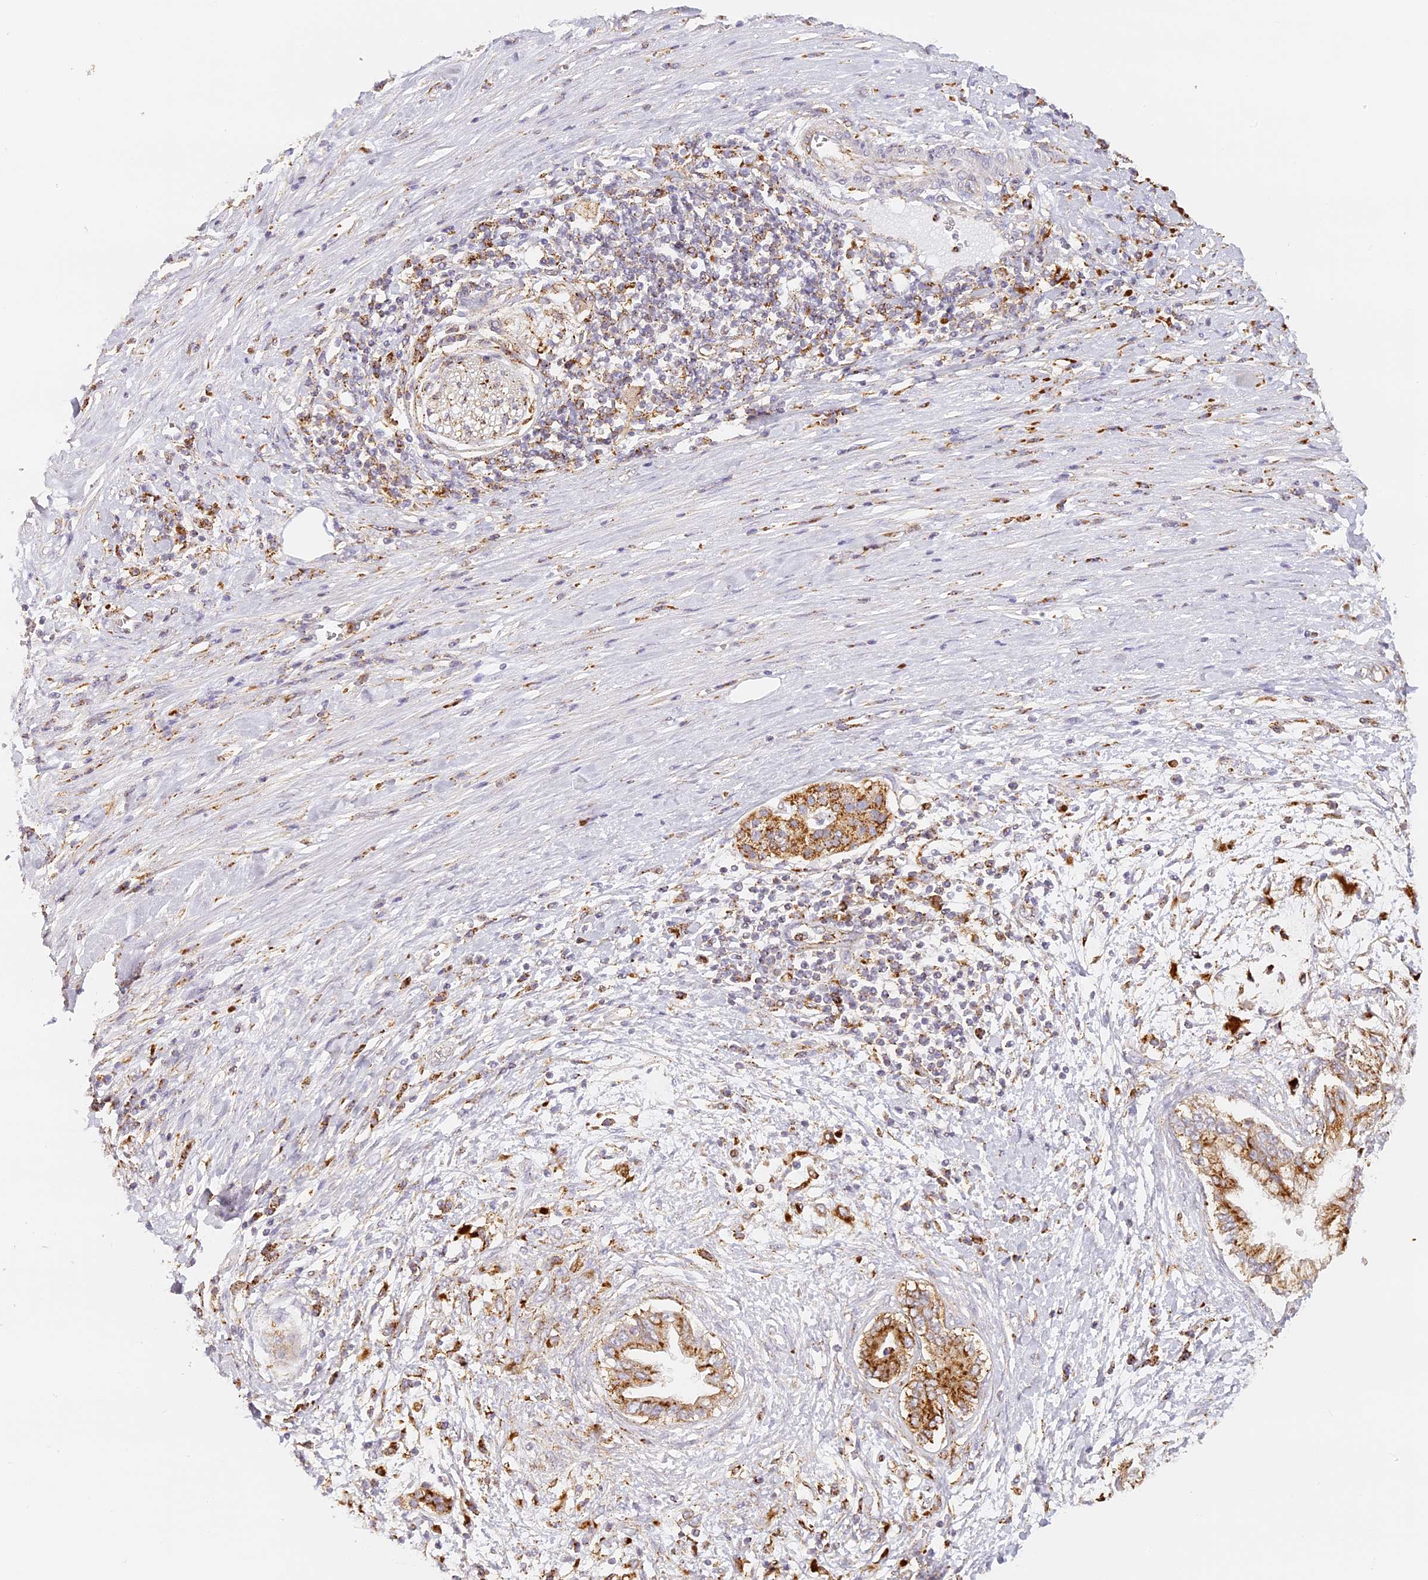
{"staining": {"intensity": "moderate", "quantity": ">75%", "location": "cytoplasmic/membranous"}, "tissue": "pancreatic cancer", "cell_type": "Tumor cells", "image_type": "cancer", "snomed": [{"axis": "morphology", "description": "Adenocarcinoma, NOS"}, {"axis": "topography", "description": "Pancreas"}], "caption": "This image reveals IHC staining of human pancreatic cancer (adenocarcinoma), with medium moderate cytoplasmic/membranous expression in about >75% of tumor cells.", "gene": "LAMP2", "patient": {"sex": "male", "age": 58}}